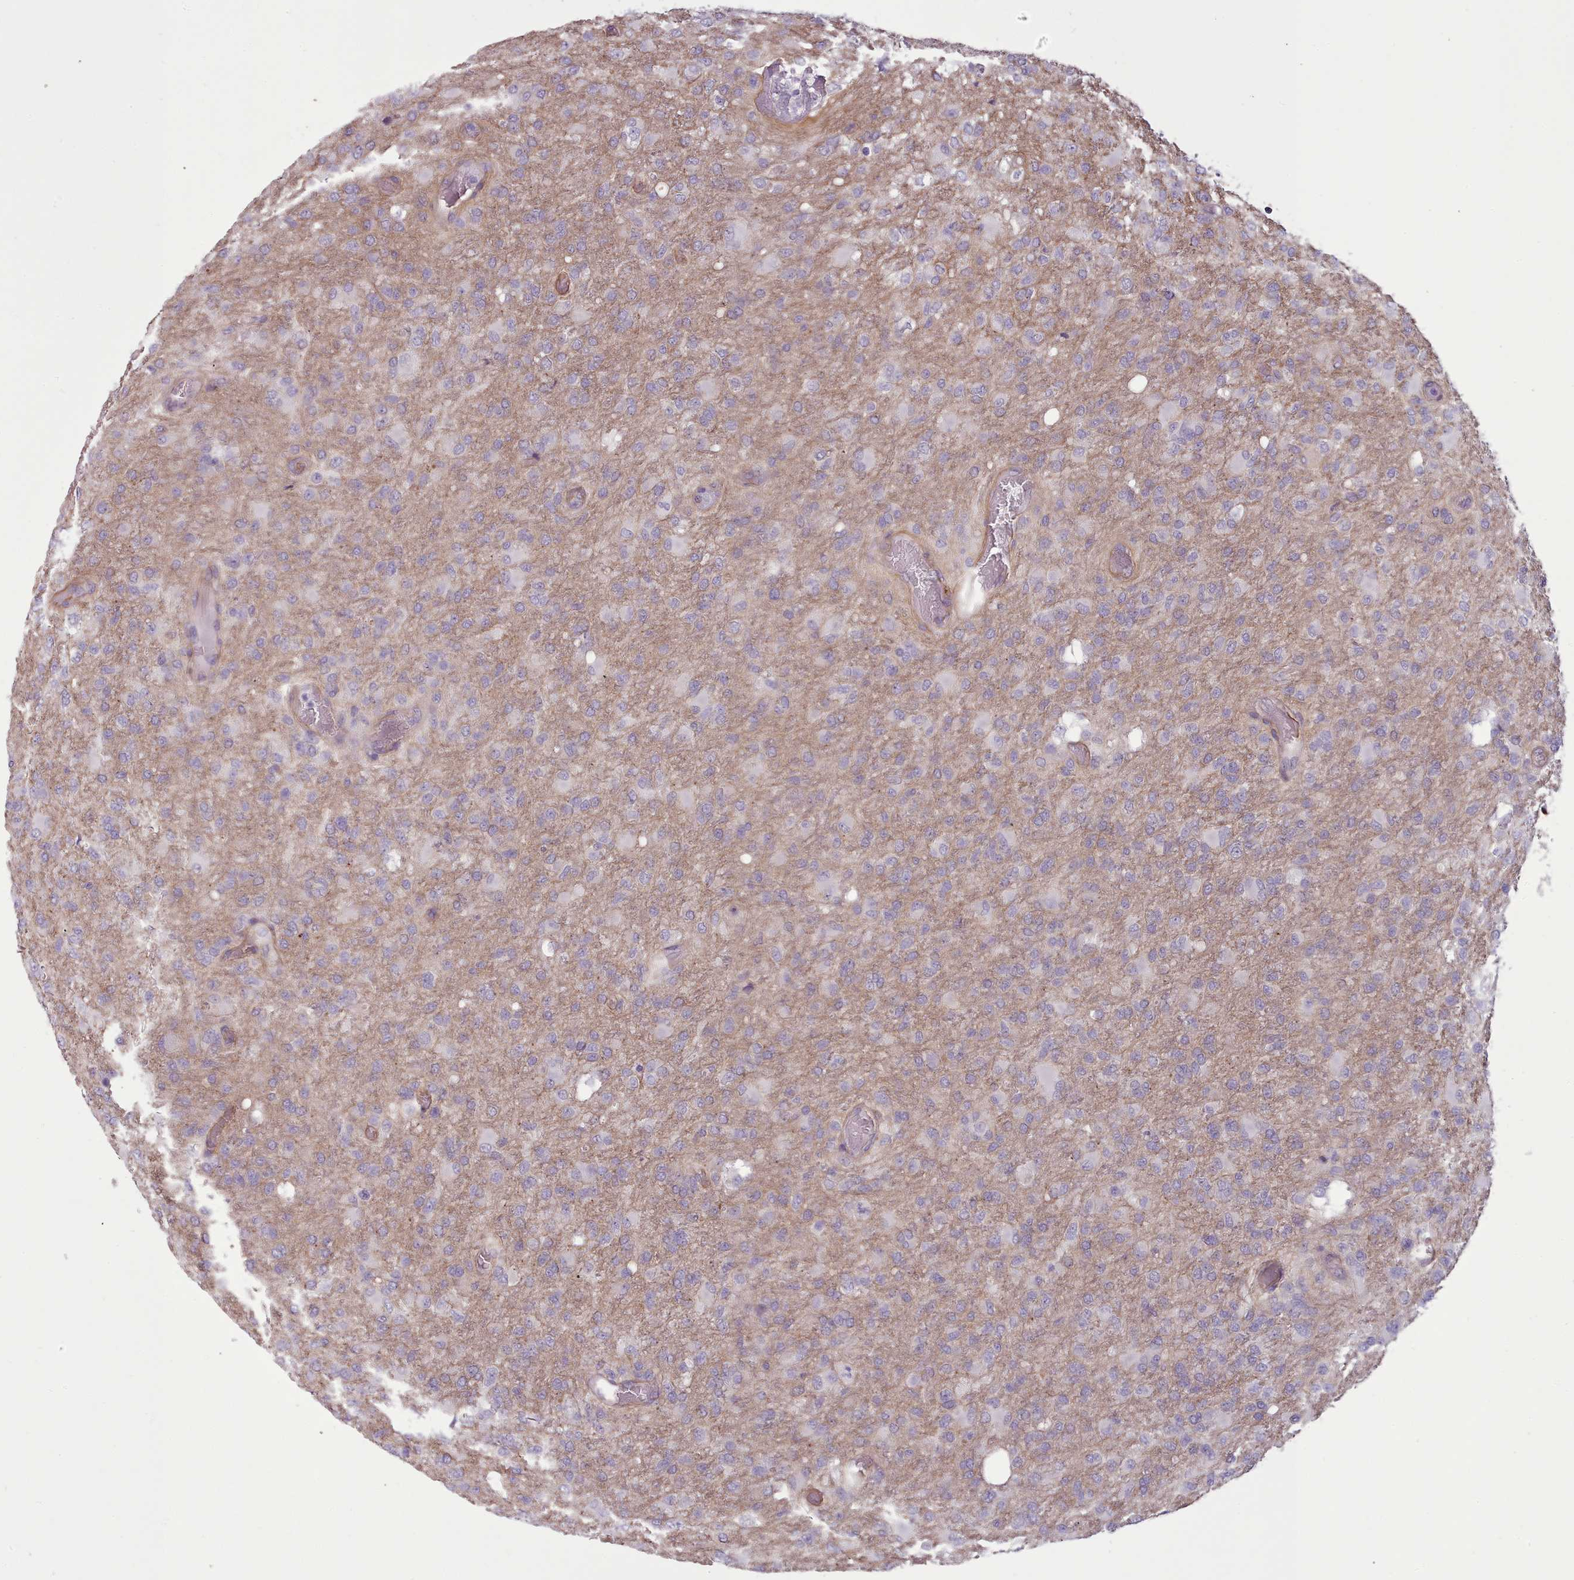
{"staining": {"intensity": "negative", "quantity": "none", "location": "none"}, "tissue": "glioma", "cell_type": "Tumor cells", "image_type": "cancer", "snomed": [{"axis": "morphology", "description": "Glioma, malignant, High grade"}, {"axis": "topography", "description": "Brain"}], "caption": "High-grade glioma (malignant) was stained to show a protein in brown. There is no significant positivity in tumor cells.", "gene": "PLD4", "patient": {"sex": "female", "age": 74}}